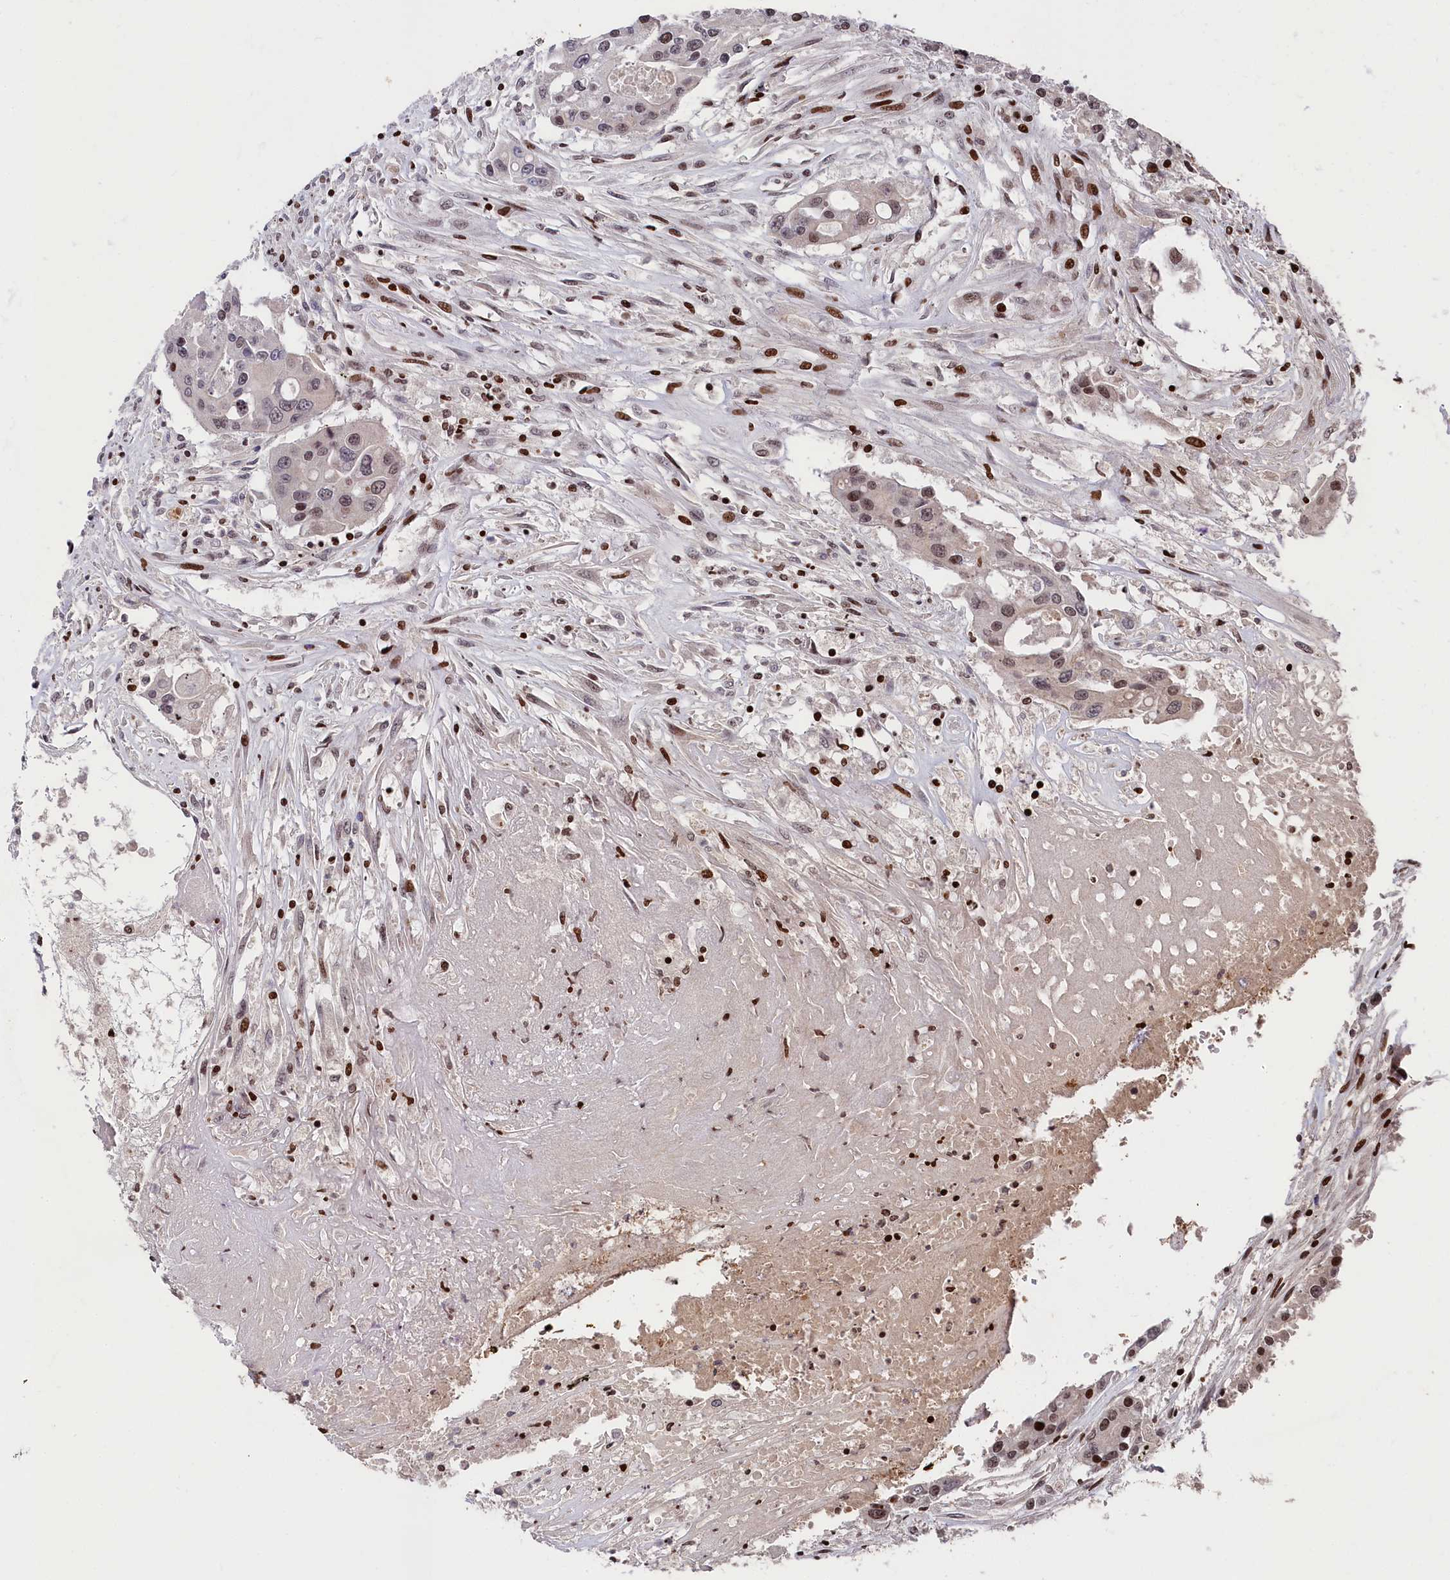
{"staining": {"intensity": "weak", "quantity": "<25%", "location": "nuclear"}, "tissue": "colorectal cancer", "cell_type": "Tumor cells", "image_type": "cancer", "snomed": [{"axis": "morphology", "description": "Adenocarcinoma, NOS"}, {"axis": "topography", "description": "Colon"}], "caption": "Immunohistochemical staining of adenocarcinoma (colorectal) demonstrates no significant staining in tumor cells.", "gene": "MCF2L2", "patient": {"sex": "male", "age": 77}}